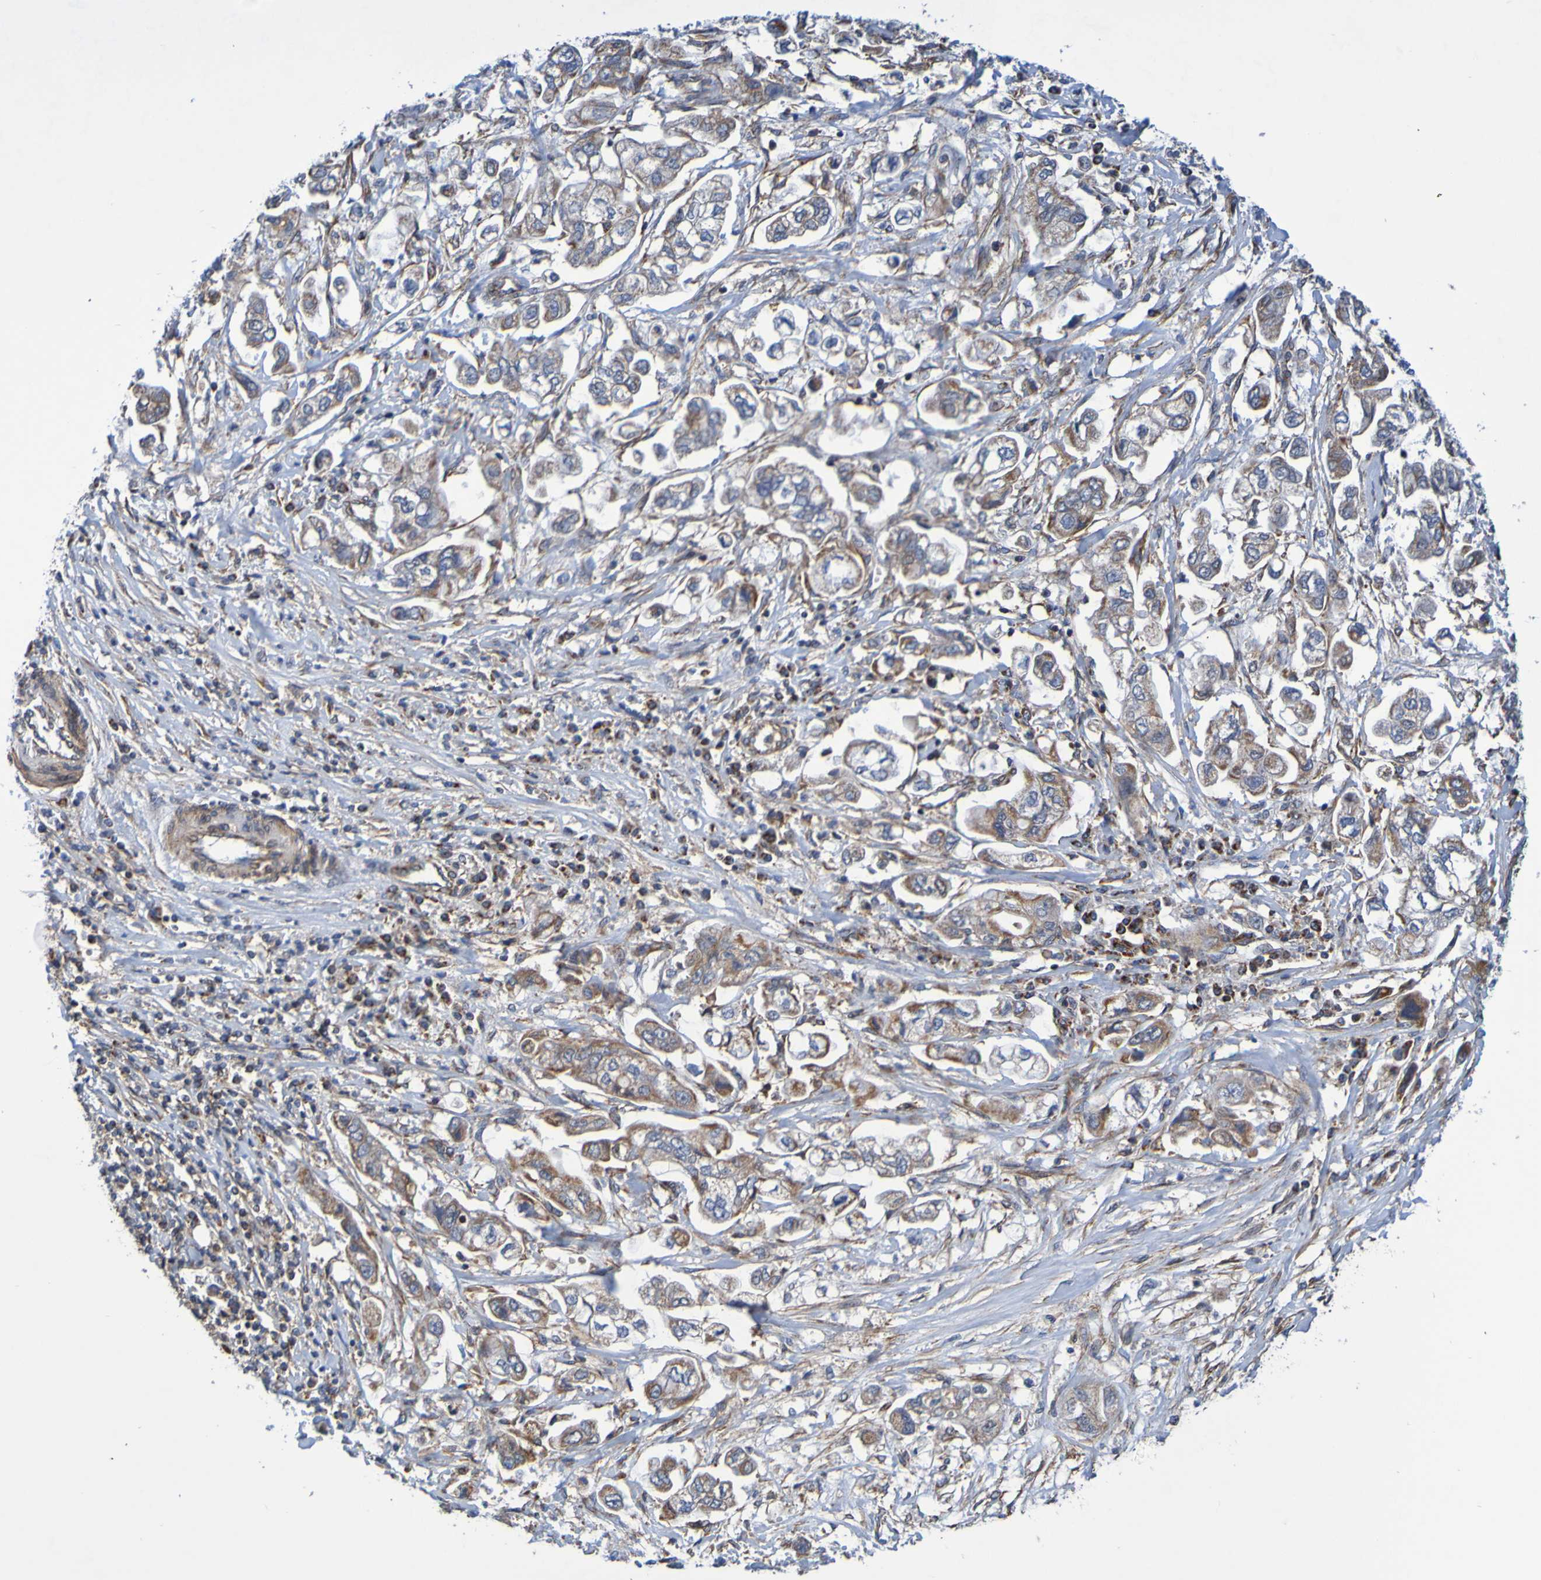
{"staining": {"intensity": "moderate", "quantity": ">75%", "location": "cytoplasmic/membranous"}, "tissue": "stomach cancer", "cell_type": "Tumor cells", "image_type": "cancer", "snomed": [{"axis": "morphology", "description": "Adenocarcinoma, NOS"}, {"axis": "topography", "description": "Stomach"}], "caption": "DAB immunohistochemical staining of human stomach adenocarcinoma displays moderate cytoplasmic/membranous protein staining in approximately >75% of tumor cells.", "gene": "CCDC51", "patient": {"sex": "male", "age": 62}}